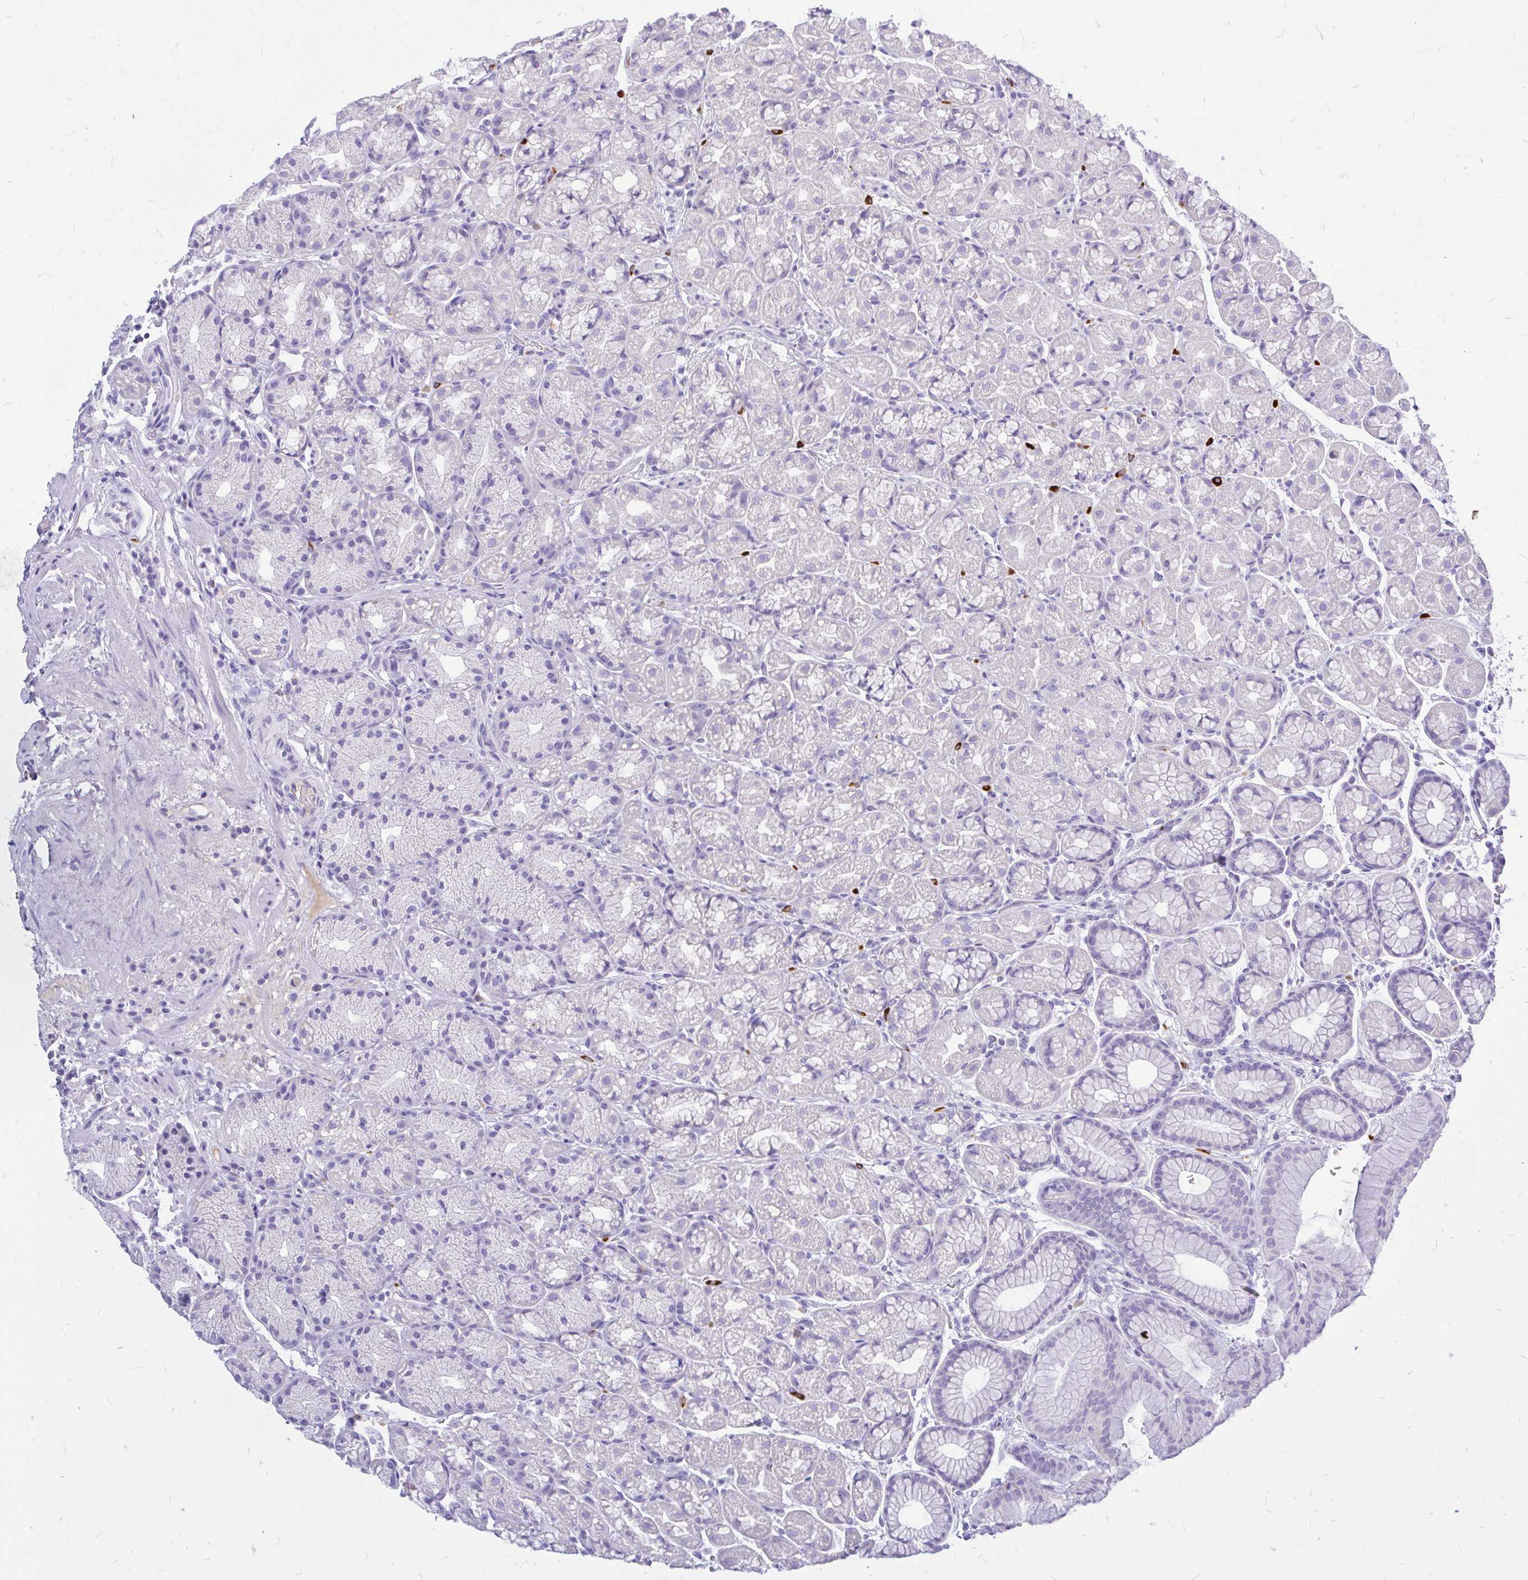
{"staining": {"intensity": "negative", "quantity": "none", "location": "none"}, "tissue": "stomach", "cell_type": "Glandular cells", "image_type": "normal", "snomed": [{"axis": "morphology", "description": "Normal tissue, NOS"}, {"axis": "topography", "description": "Stomach, lower"}], "caption": "Immunohistochemical staining of unremarkable stomach shows no significant positivity in glandular cells. (DAB (3,3'-diaminobenzidine) IHC visualized using brightfield microscopy, high magnification).", "gene": "MAP1LC3A", "patient": {"sex": "male", "age": 67}}